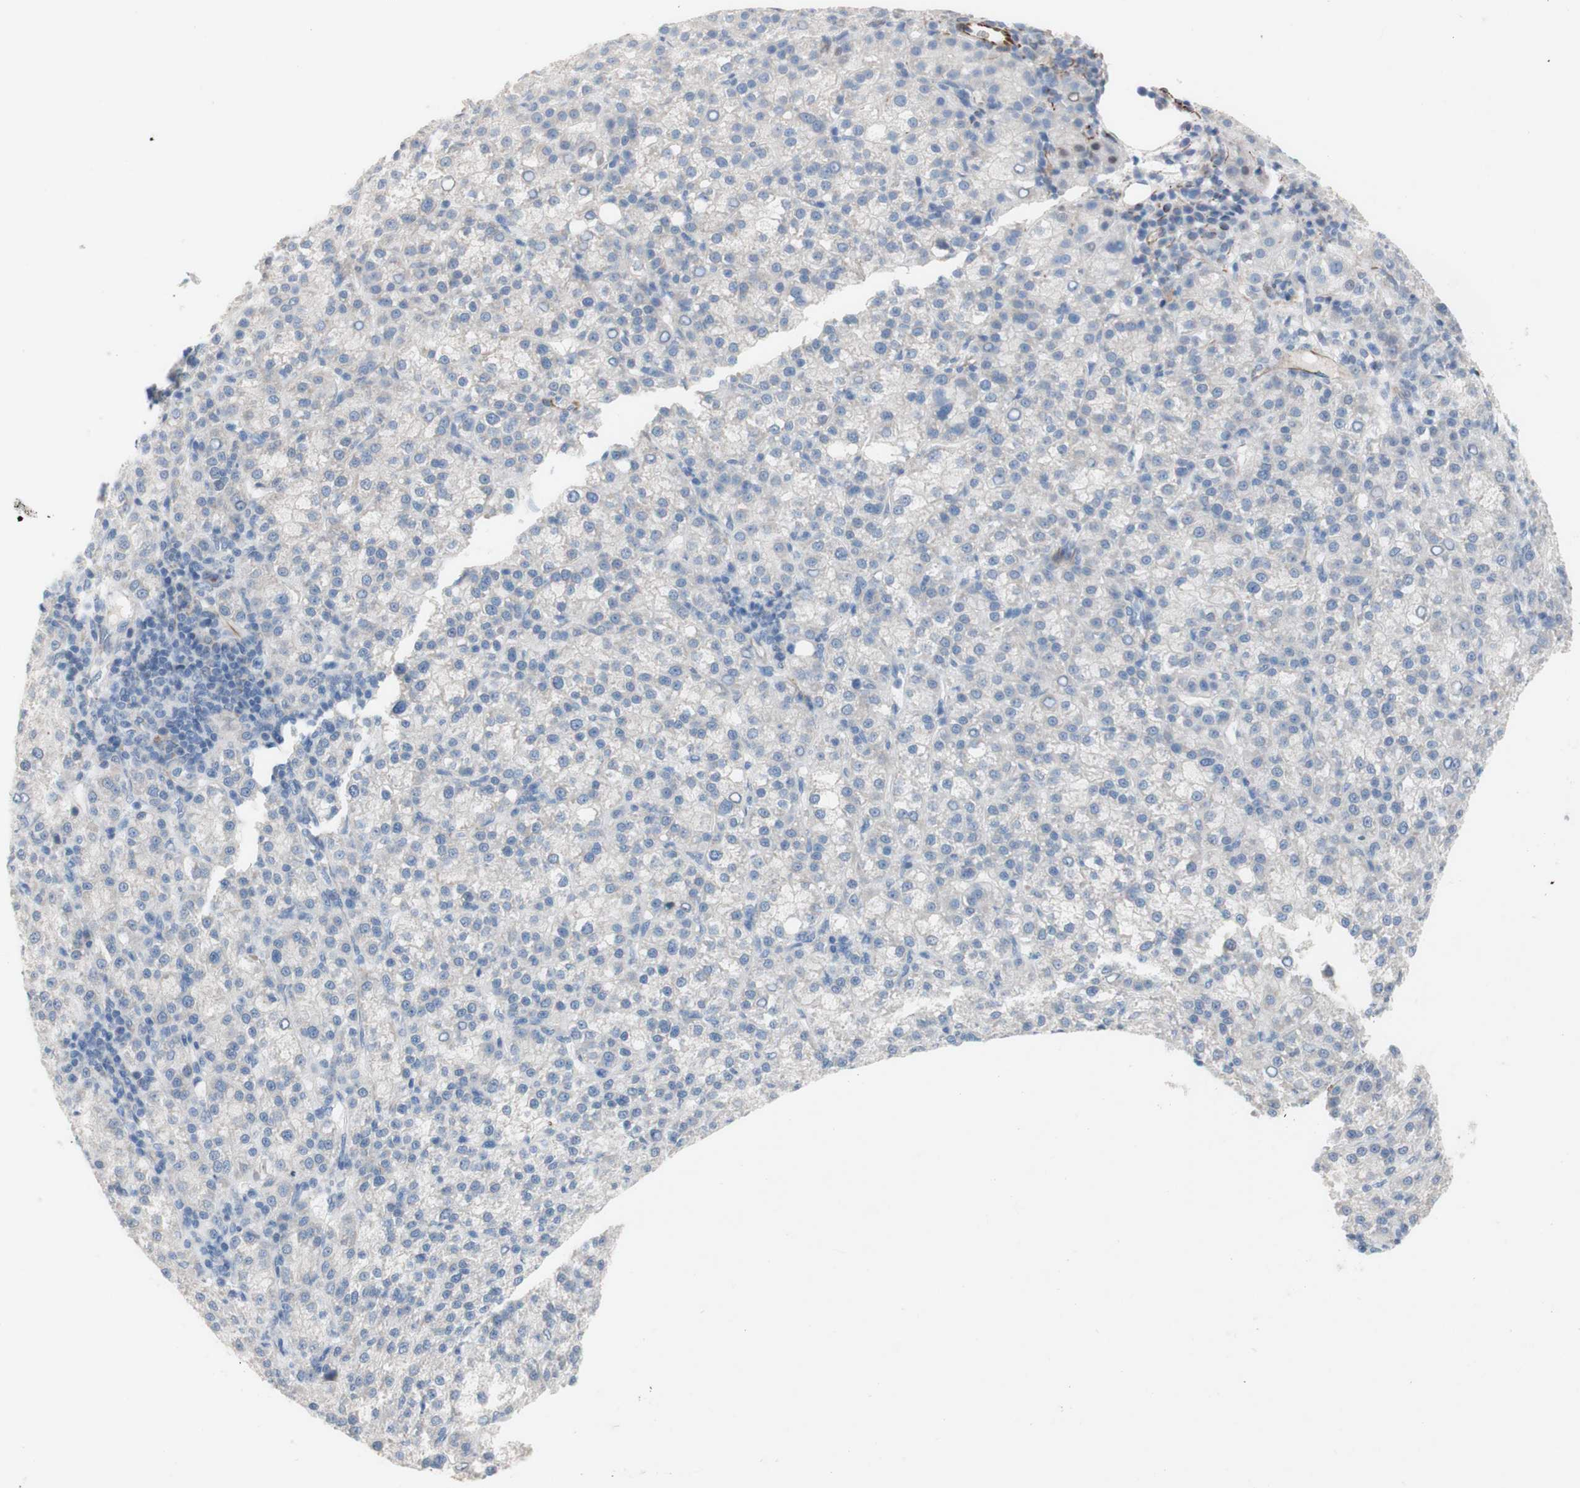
{"staining": {"intensity": "negative", "quantity": "none", "location": "none"}, "tissue": "liver cancer", "cell_type": "Tumor cells", "image_type": "cancer", "snomed": [{"axis": "morphology", "description": "Carcinoma, Hepatocellular, NOS"}, {"axis": "topography", "description": "Liver"}], "caption": "The histopathology image reveals no significant expression in tumor cells of liver cancer (hepatocellular carcinoma).", "gene": "AGPAT5", "patient": {"sex": "female", "age": 58}}